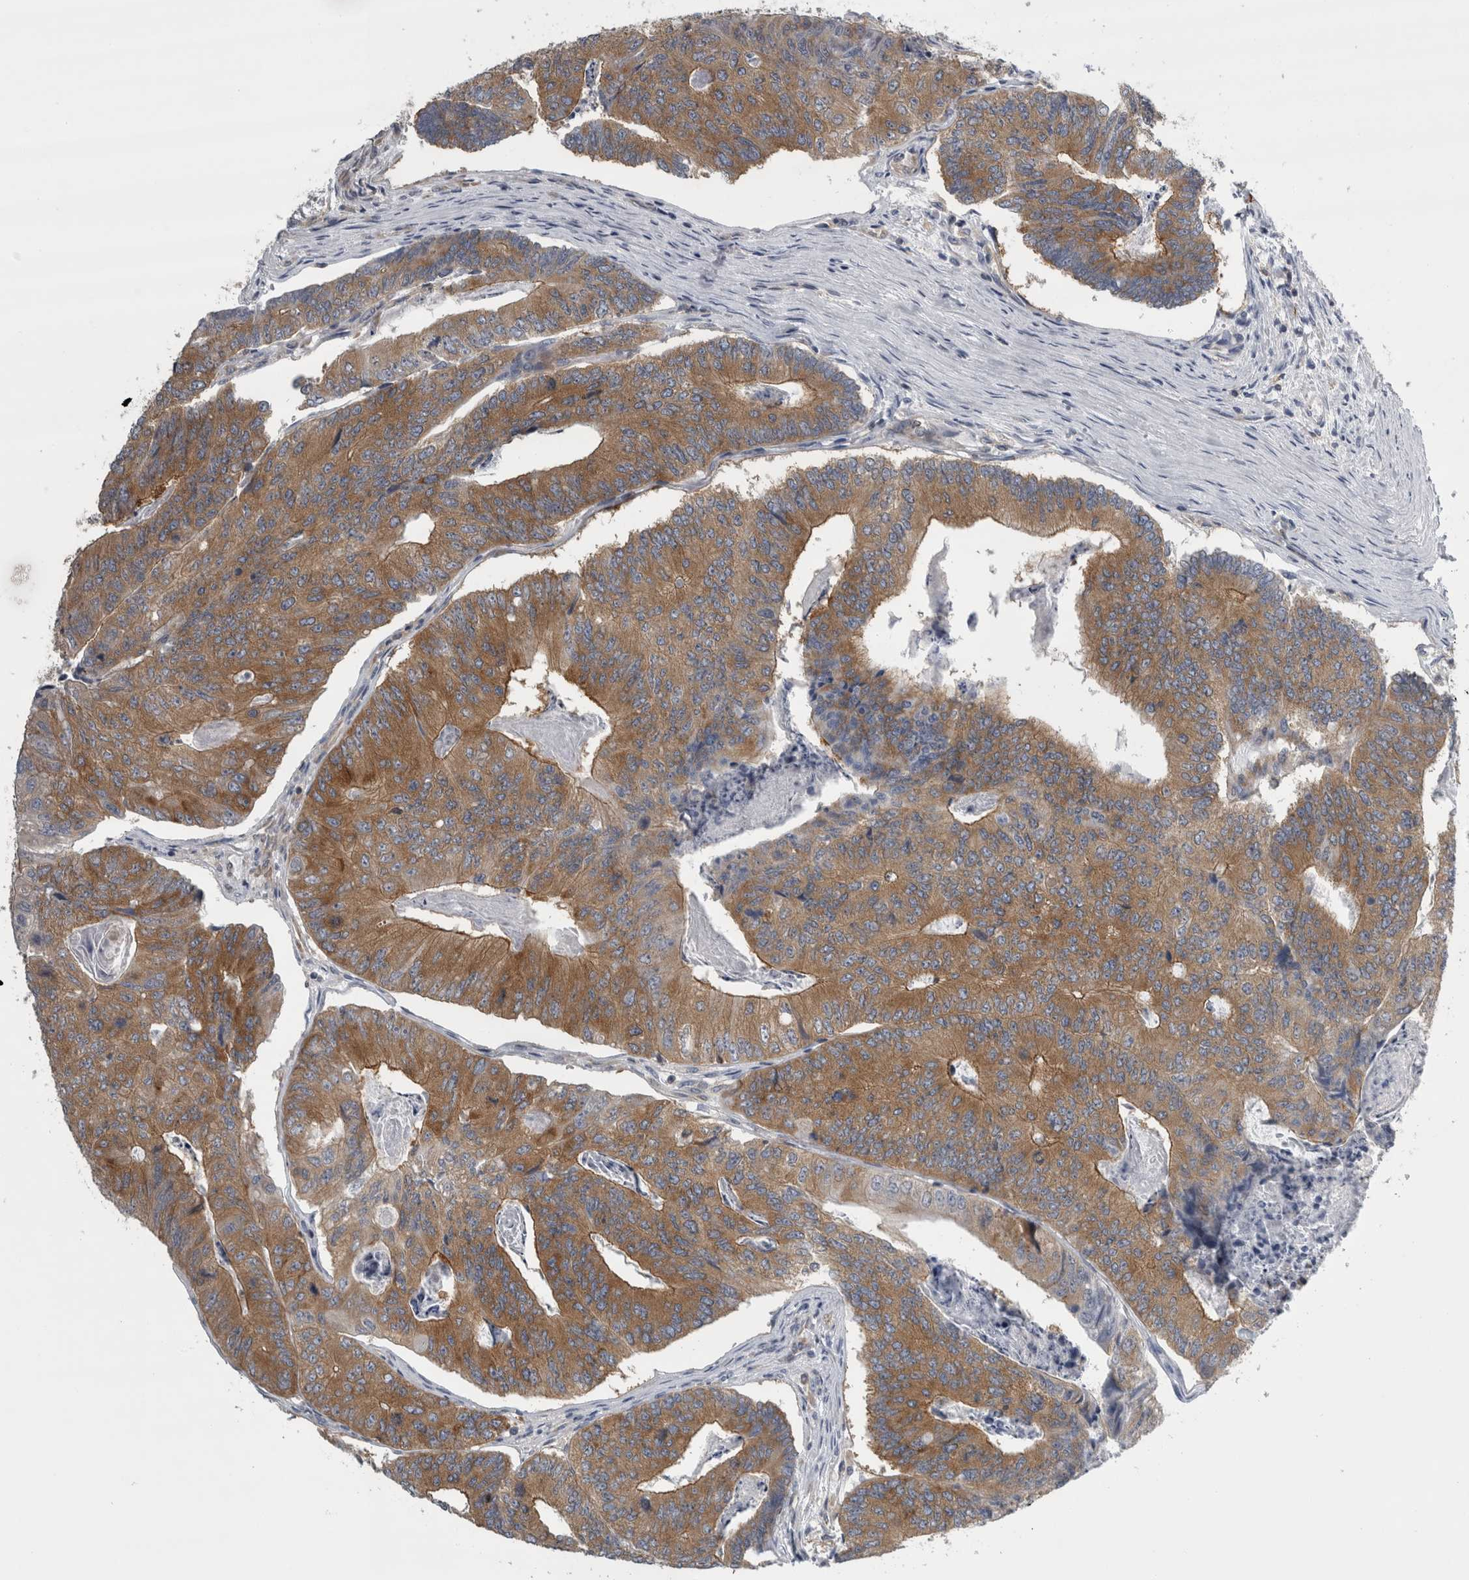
{"staining": {"intensity": "moderate", "quantity": ">75%", "location": "cytoplasmic/membranous"}, "tissue": "colorectal cancer", "cell_type": "Tumor cells", "image_type": "cancer", "snomed": [{"axis": "morphology", "description": "Adenocarcinoma, NOS"}, {"axis": "topography", "description": "Colon"}], "caption": "Colorectal adenocarcinoma stained with DAB (3,3'-diaminobenzidine) immunohistochemistry exhibits medium levels of moderate cytoplasmic/membranous expression in about >75% of tumor cells.", "gene": "PRRC2C", "patient": {"sex": "female", "age": 67}}